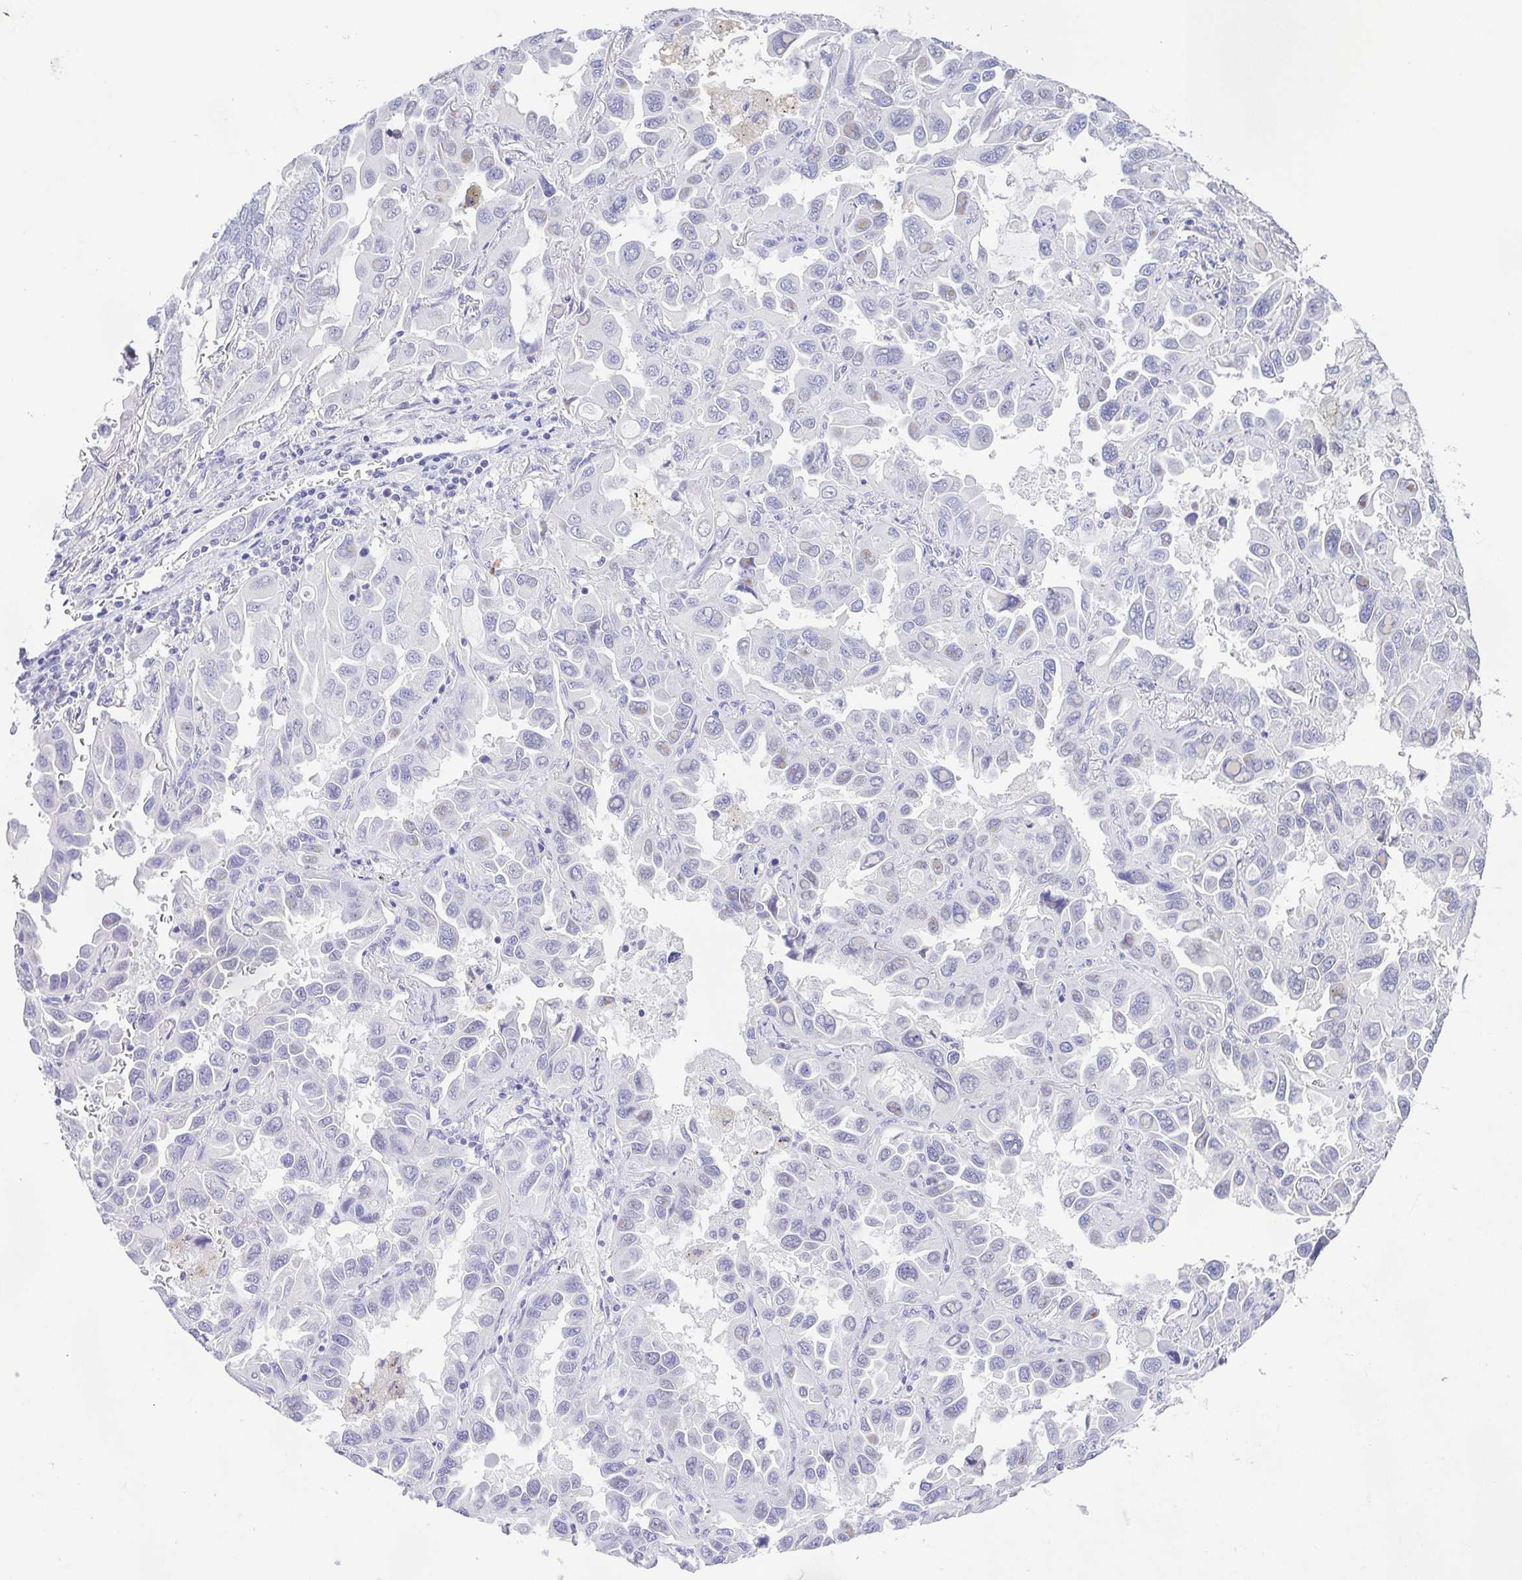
{"staining": {"intensity": "negative", "quantity": "none", "location": "none"}, "tissue": "lung cancer", "cell_type": "Tumor cells", "image_type": "cancer", "snomed": [{"axis": "morphology", "description": "Adenocarcinoma, NOS"}, {"axis": "topography", "description": "Lung"}], "caption": "The micrograph exhibits no significant staining in tumor cells of lung adenocarcinoma. Nuclei are stained in blue.", "gene": "HAPLN2", "patient": {"sex": "male", "age": 64}}